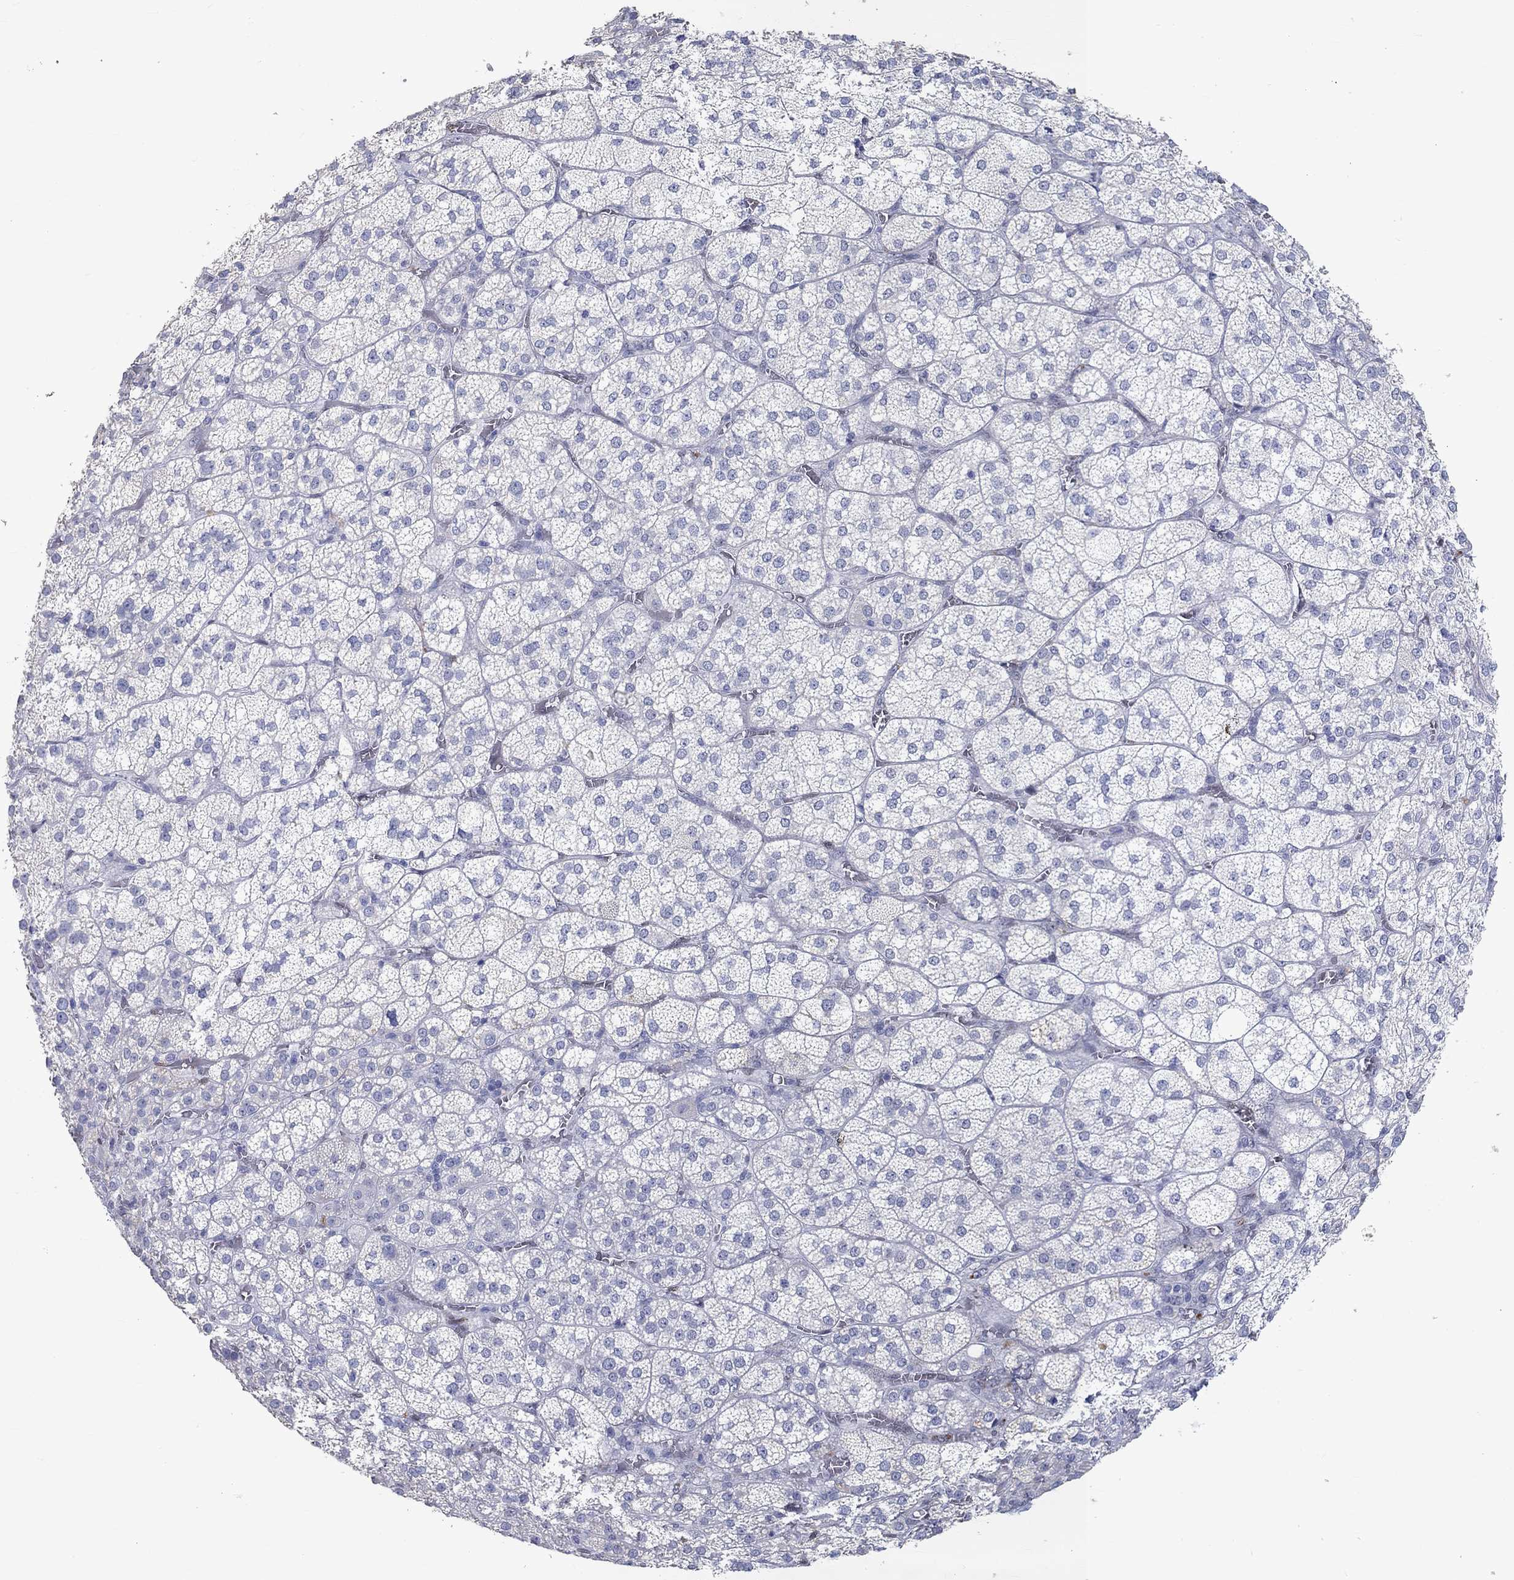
{"staining": {"intensity": "weak", "quantity": "<25%", "location": "cytoplasmic/membranous"}, "tissue": "adrenal gland", "cell_type": "Glandular cells", "image_type": "normal", "snomed": [{"axis": "morphology", "description": "Normal tissue, NOS"}, {"axis": "topography", "description": "Adrenal gland"}], "caption": "DAB immunohistochemical staining of benign adrenal gland demonstrates no significant staining in glandular cells.", "gene": "FGF2", "patient": {"sex": "female", "age": 60}}